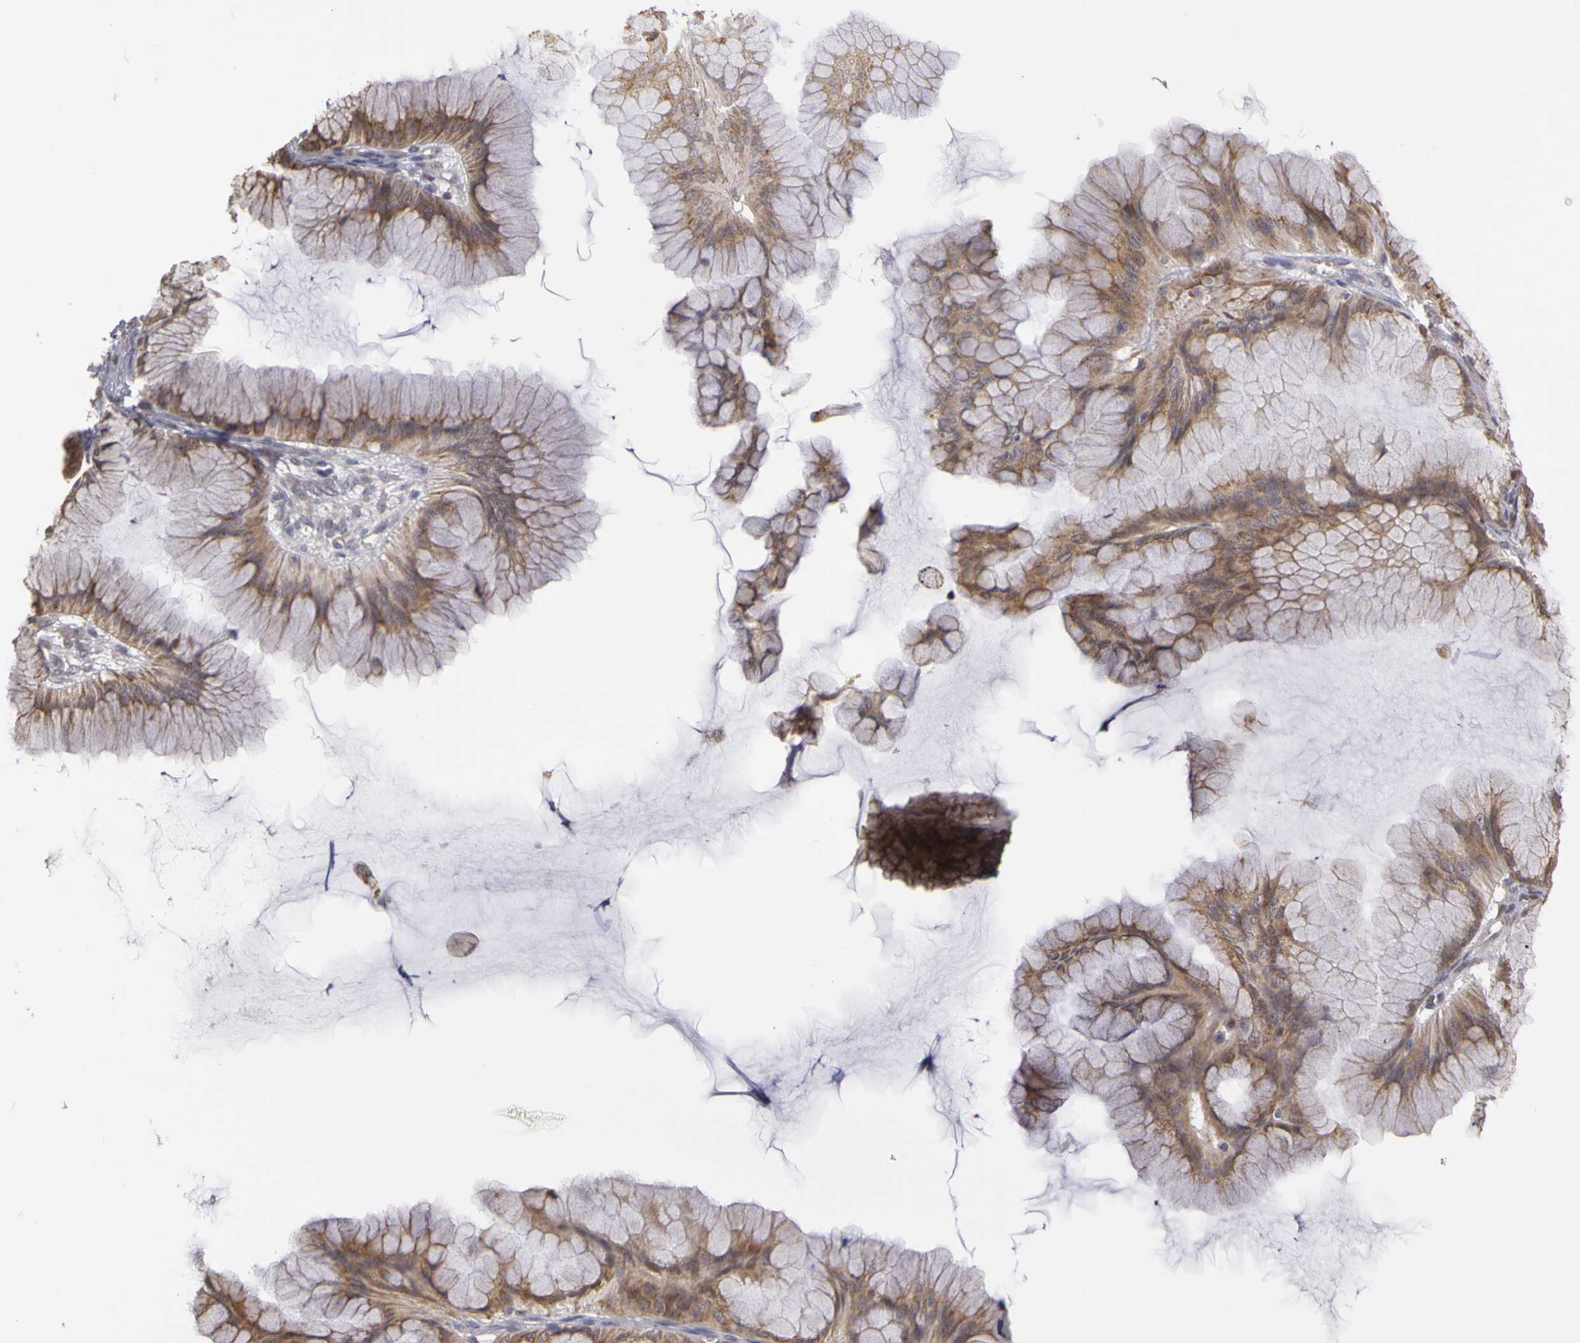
{"staining": {"intensity": "moderate", "quantity": ">75%", "location": "cytoplasmic/membranous"}, "tissue": "ovarian cancer", "cell_type": "Tumor cells", "image_type": "cancer", "snomed": [{"axis": "morphology", "description": "Cystadenocarcinoma, mucinous, NOS"}, {"axis": "topography", "description": "Ovary"}], "caption": "Protein expression analysis of ovarian cancer displays moderate cytoplasmic/membranous positivity in approximately >75% of tumor cells.", "gene": "FRMD7", "patient": {"sex": "female", "age": 41}}